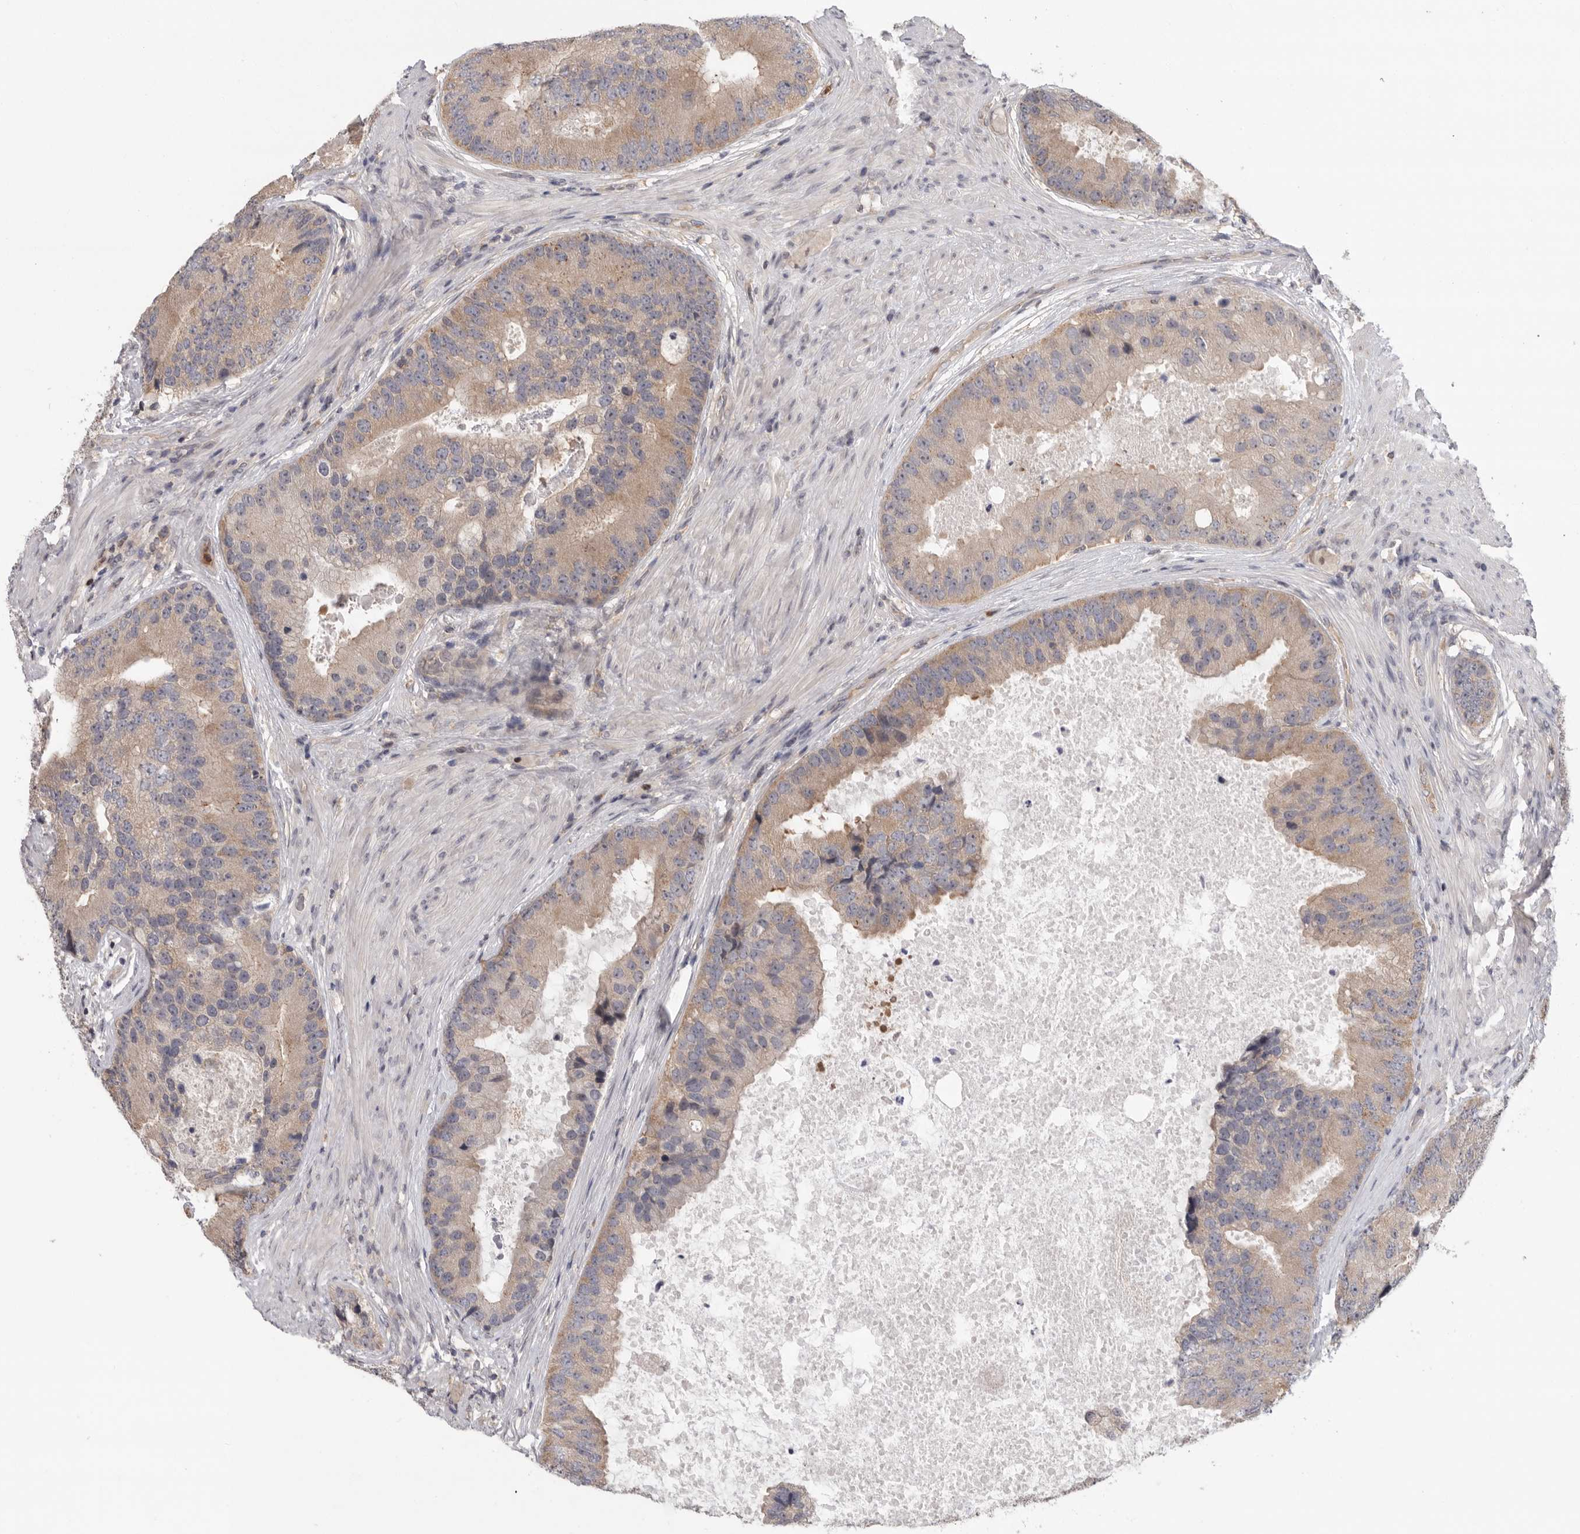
{"staining": {"intensity": "weak", "quantity": ">75%", "location": "cytoplasmic/membranous"}, "tissue": "prostate cancer", "cell_type": "Tumor cells", "image_type": "cancer", "snomed": [{"axis": "morphology", "description": "Adenocarcinoma, High grade"}, {"axis": "topography", "description": "Prostate"}], "caption": "There is low levels of weak cytoplasmic/membranous staining in tumor cells of prostate high-grade adenocarcinoma, as demonstrated by immunohistochemical staining (brown color).", "gene": "KLK5", "patient": {"sex": "male", "age": 70}}